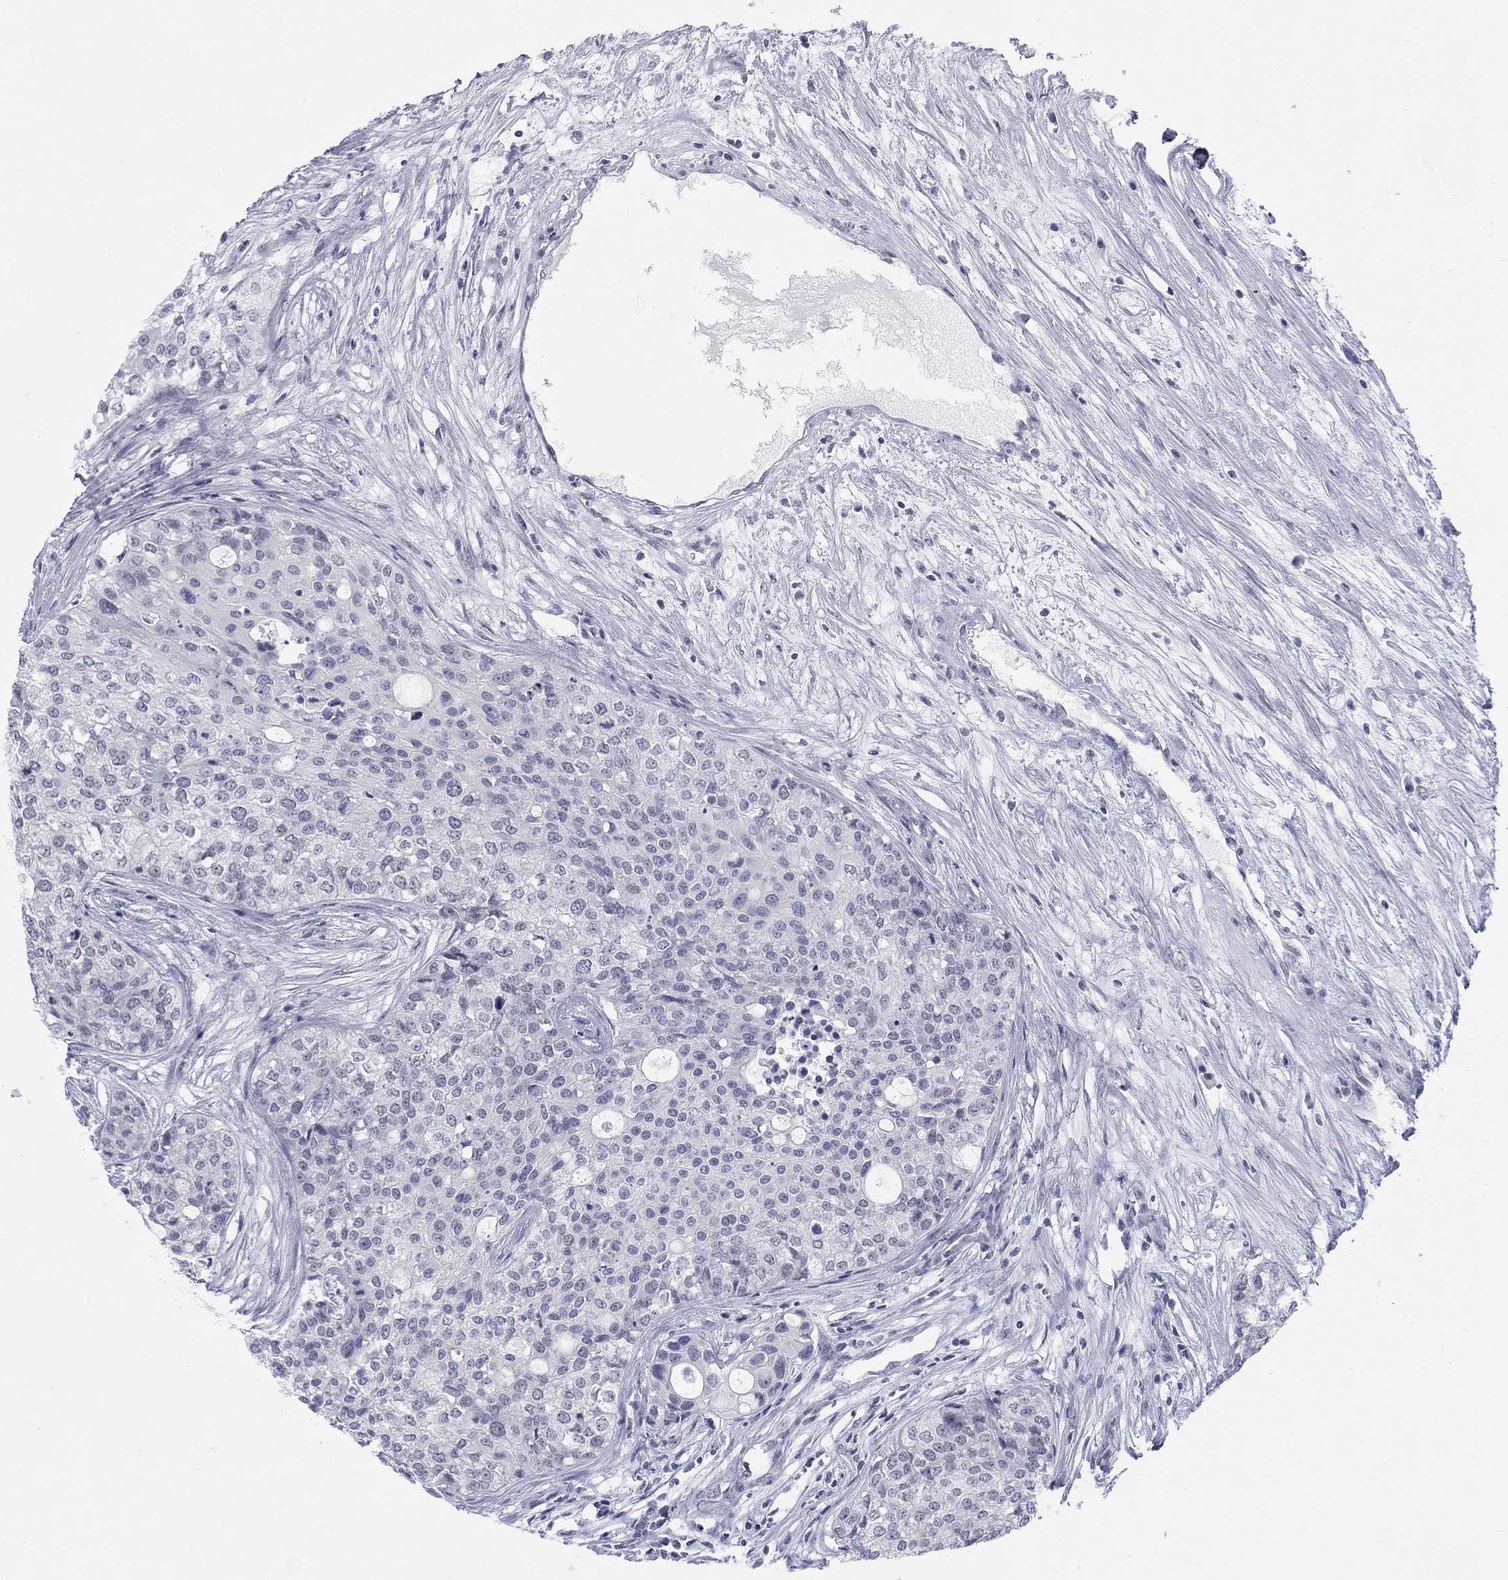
{"staining": {"intensity": "negative", "quantity": "none", "location": "none"}, "tissue": "carcinoid", "cell_type": "Tumor cells", "image_type": "cancer", "snomed": [{"axis": "morphology", "description": "Carcinoid, malignant, NOS"}, {"axis": "topography", "description": "Colon"}], "caption": "The immunohistochemistry image has no significant expression in tumor cells of malignant carcinoid tissue.", "gene": "DMTN", "patient": {"sex": "male", "age": 81}}